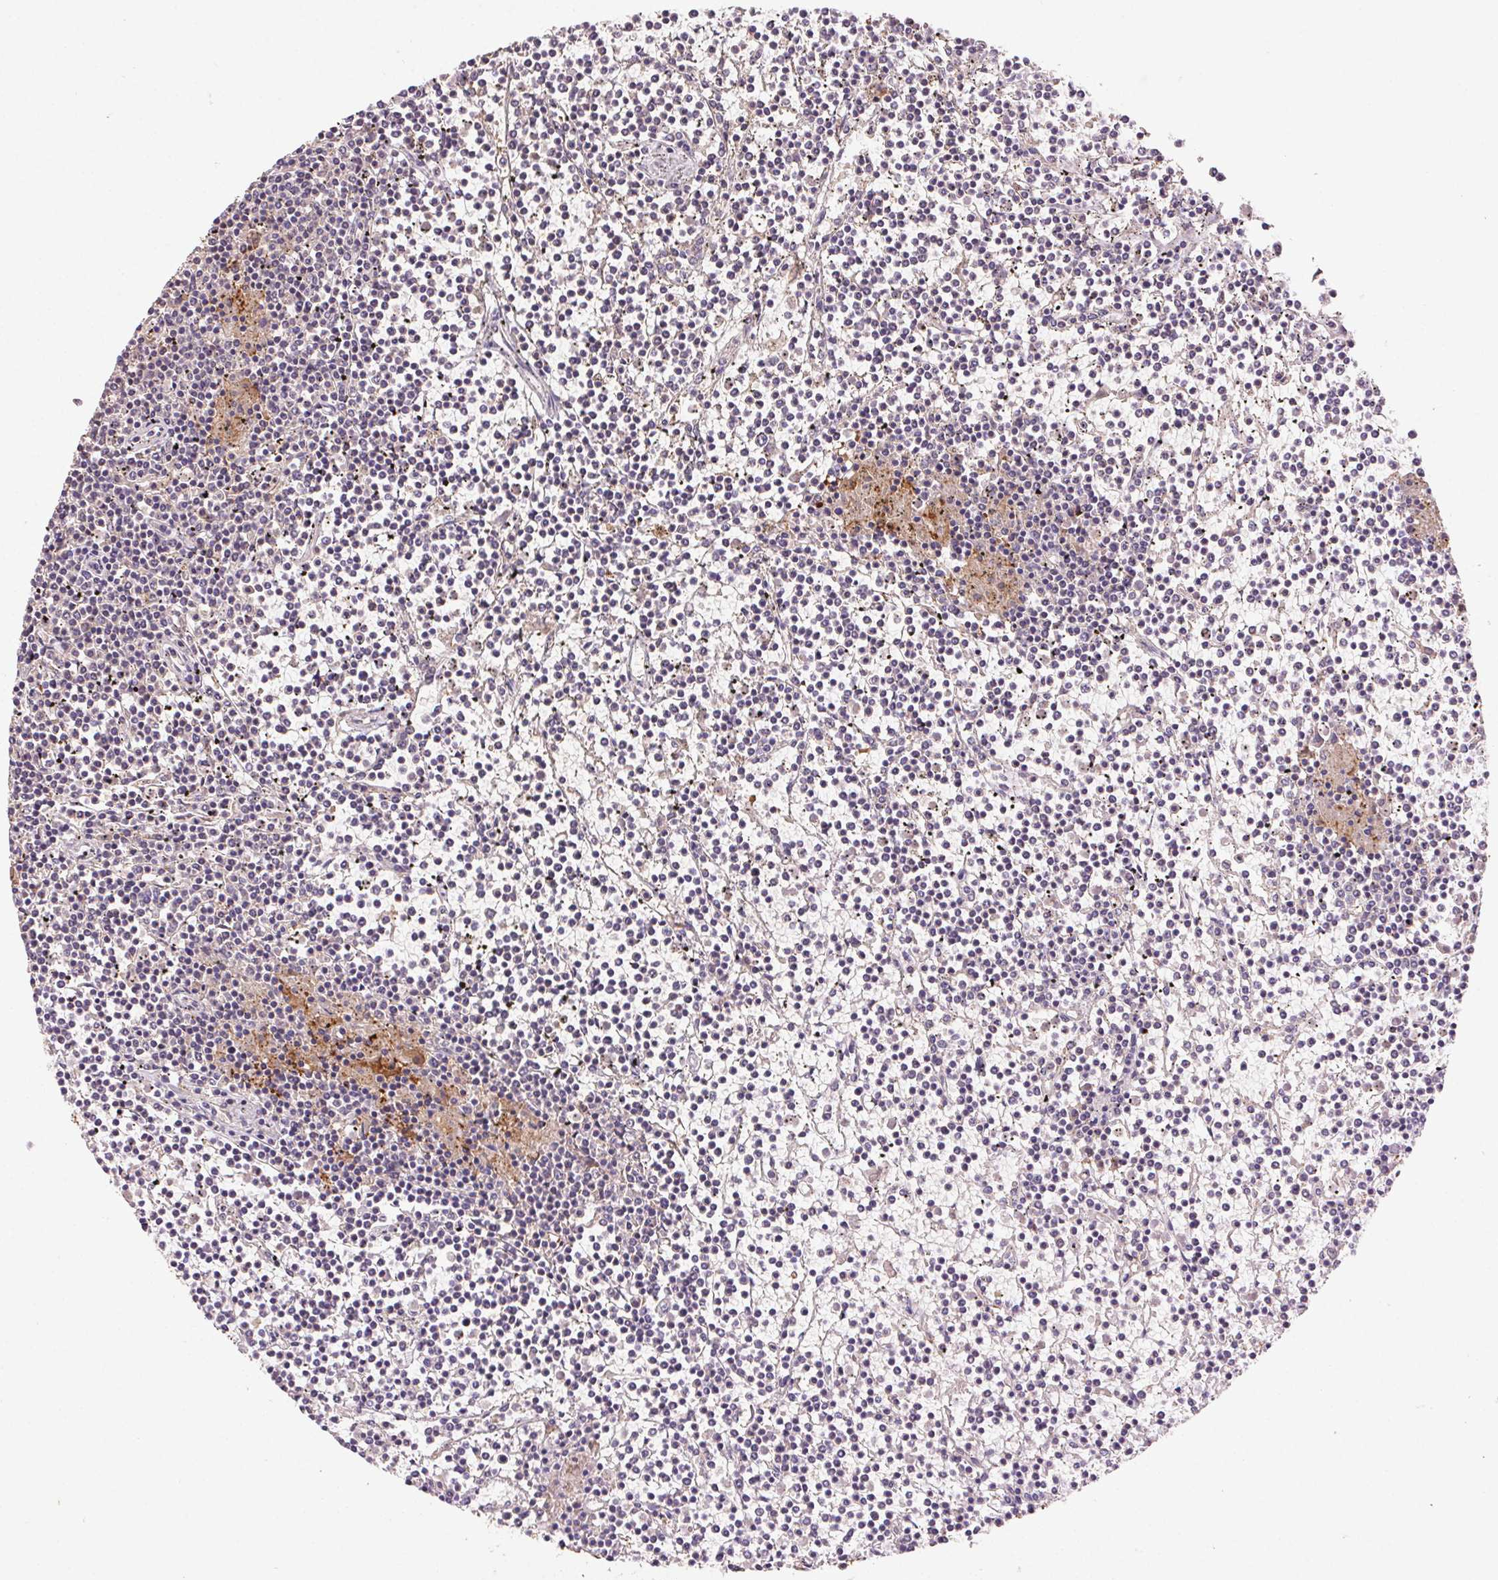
{"staining": {"intensity": "negative", "quantity": "none", "location": "none"}, "tissue": "lymphoma", "cell_type": "Tumor cells", "image_type": "cancer", "snomed": [{"axis": "morphology", "description": "Malignant lymphoma, non-Hodgkin's type, Low grade"}, {"axis": "topography", "description": "Spleen"}], "caption": "Immunohistochemistry micrograph of human low-grade malignant lymphoma, non-Hodgkin's type stained for a protein (brown), which demonstrates no staining in tumor cells.", "gene": "FNBP1L", "patient": {"sex": "female", "age": 19}}